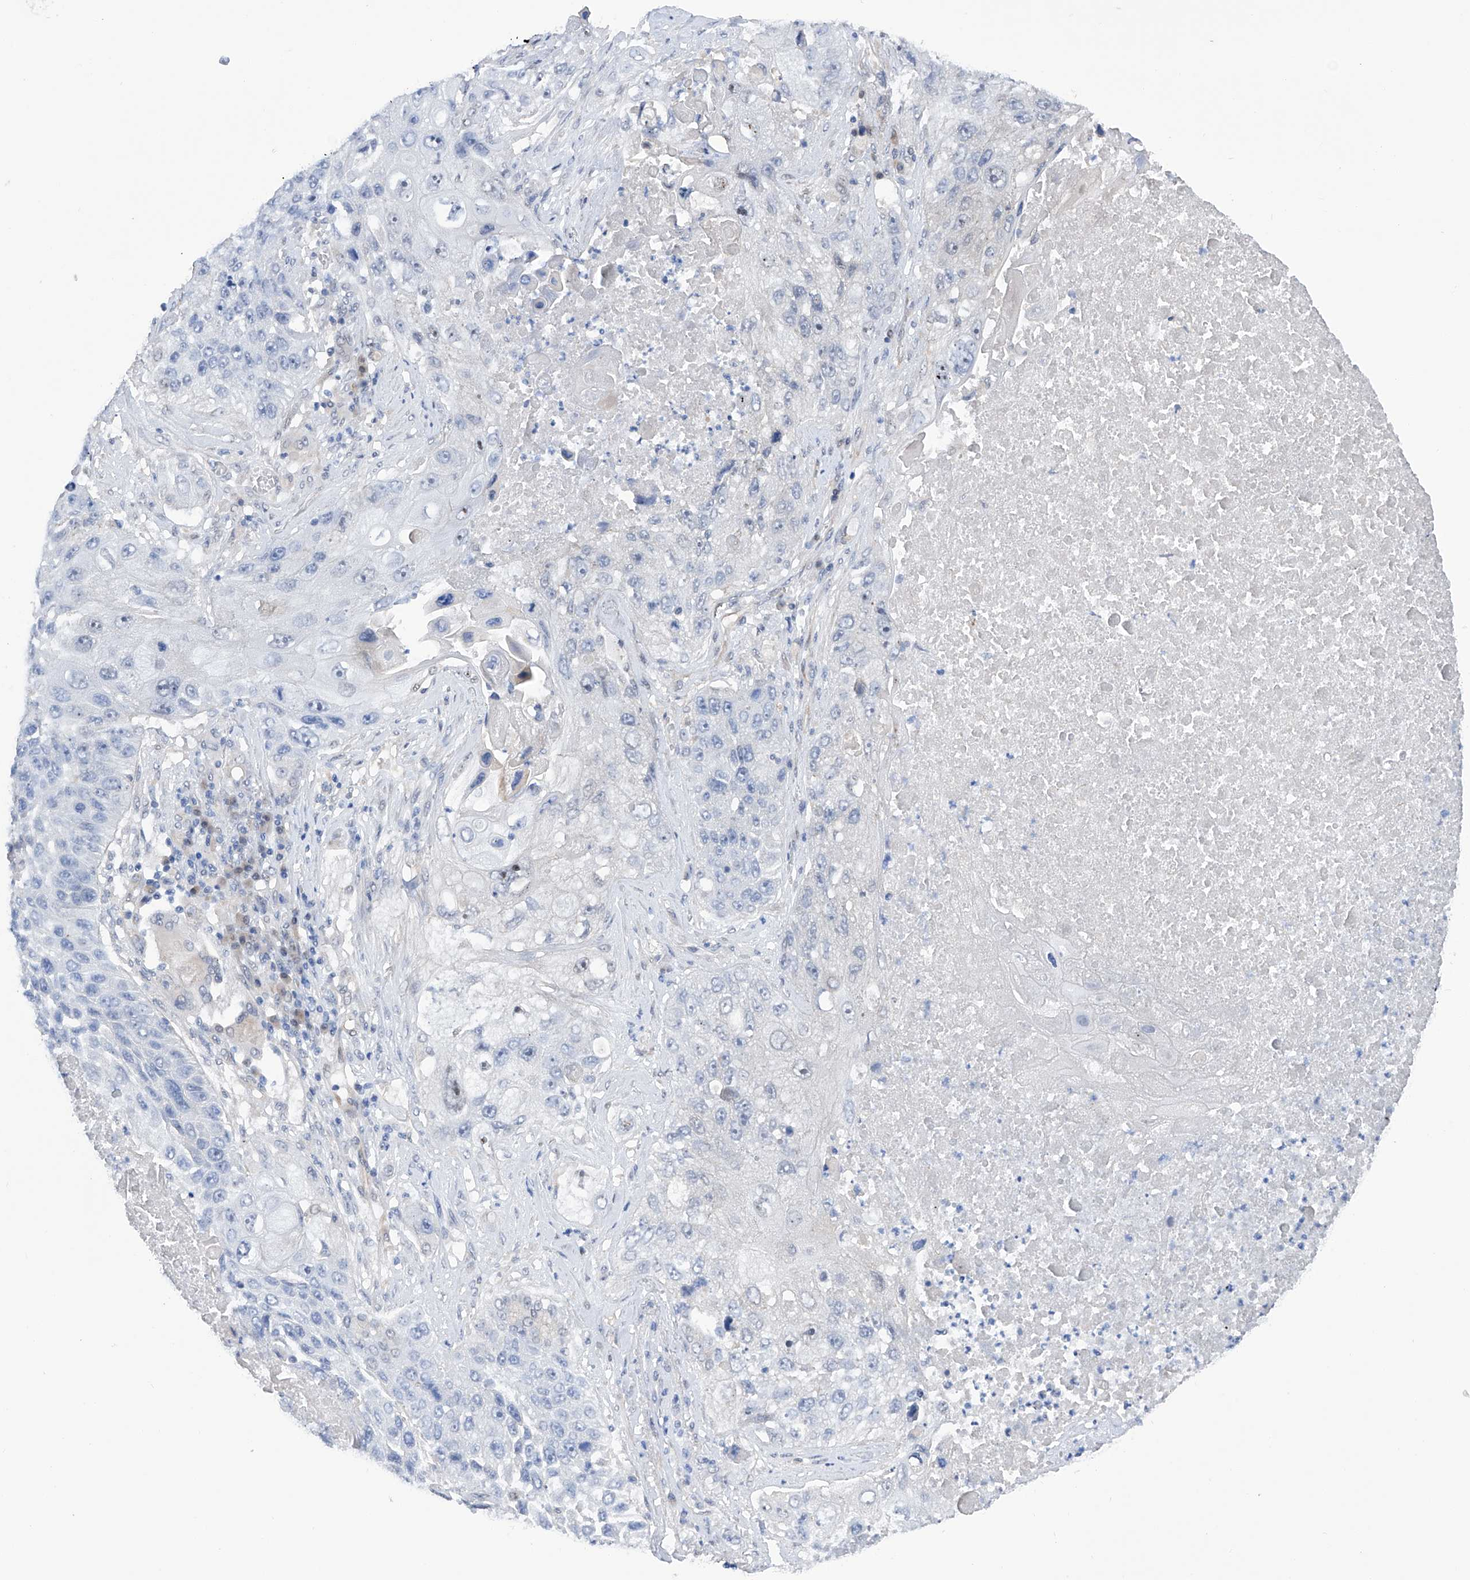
{"staining": {"intensity": "negative", "quantity": "none", "location": "none"}, "tissue": "lung cancer", "cell_type": "Tumor cells", "image_type": "cancer", "snomed": [{"axis": "morphology", "description": "Squamous cell carcinoma, NOS"}, {"axis": "topography", "description": "Lung"}], "caption": "Human lung cancer (squamous cell carcinoma) stained for a protein using immunohistochemistry (IHC) reveals no staining in tumor cells.", "gene": "PGM3", "patient": {"sex": "male", "age": 61}}